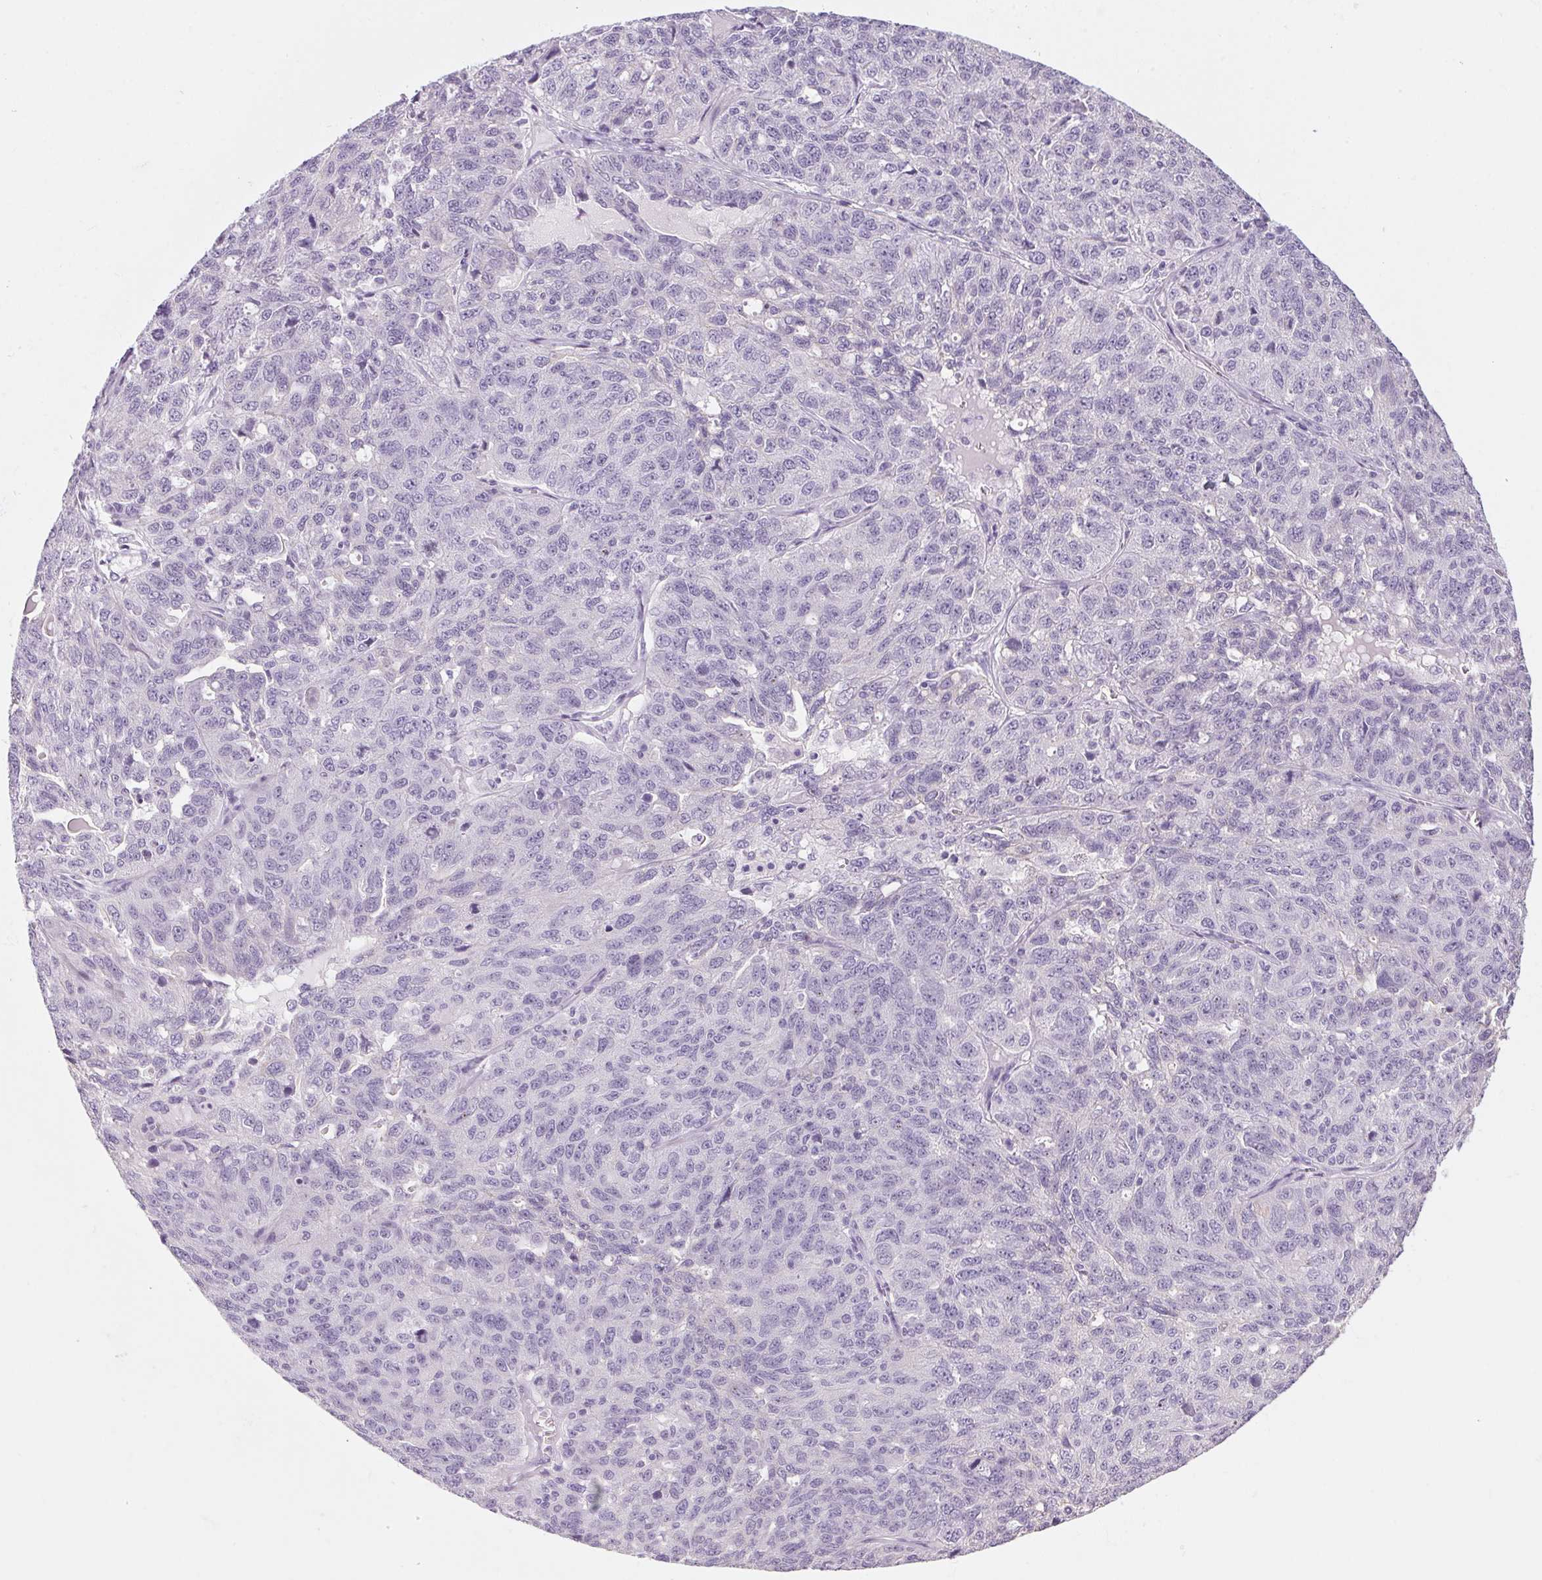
{"staining": {"intensity": "negative", "quantity": "none", "location": "none"}, "tissue": "ovarian cancer", "cell_type": "Tumor cells", "image_type": "cancer", "snomed": [{"axis": "morphology", "description": "Cystadenocarcinoma, serous, NOS"}, {"axis": "topography", "description": "Ovary"}], "caption": "Immunohistochemical staining of human ovarian serous cystadenocarcinoma reveals no significant staining in tumor cells.", "gene": "RPTN", "patient": {"sex": "female", "age": 71}}